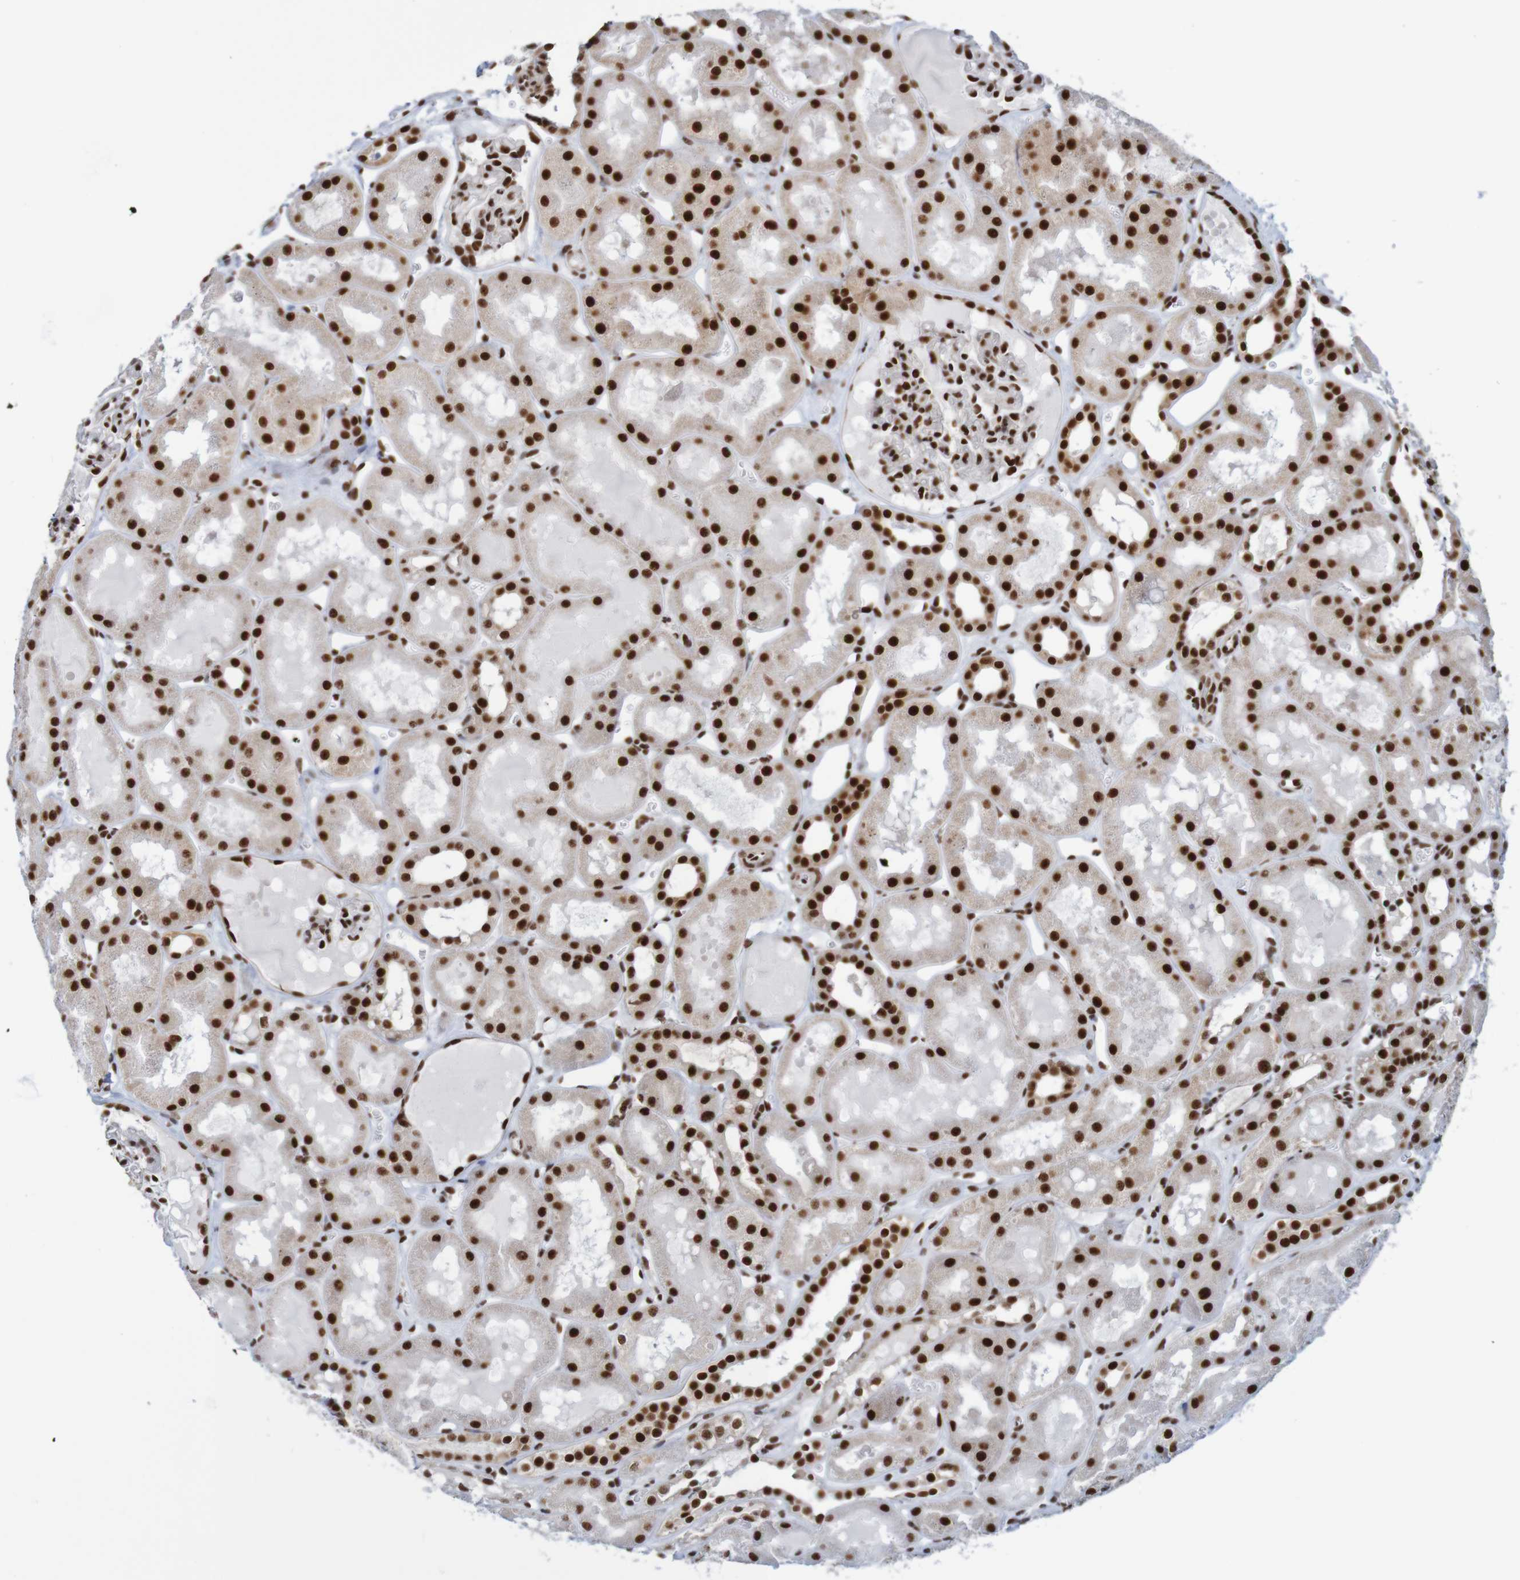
{"staining": {"intensity": "strong", "quantity": ">75%", "location": "nuclear"}, "tissue": "kidney", "cell_type": "Cells in glomeruli", "image_type": "normal", "snomed": [{"axis": "morphology", "description": "Normal tissue, NOS"}, {"axis": "topography", "description": "Kidney"}, {"axis": "topography", "description": "Urinary bladder"}], "caption": "IHC of unremarkable kidney shows high levels of strong nuclear positivity in approximately >75% of cells in glomeruli. The protein is shown in brown color, while the nuclei are stained blue.", "gene": "THRAP3", "patient": {"sex": "male", "age": 16}}